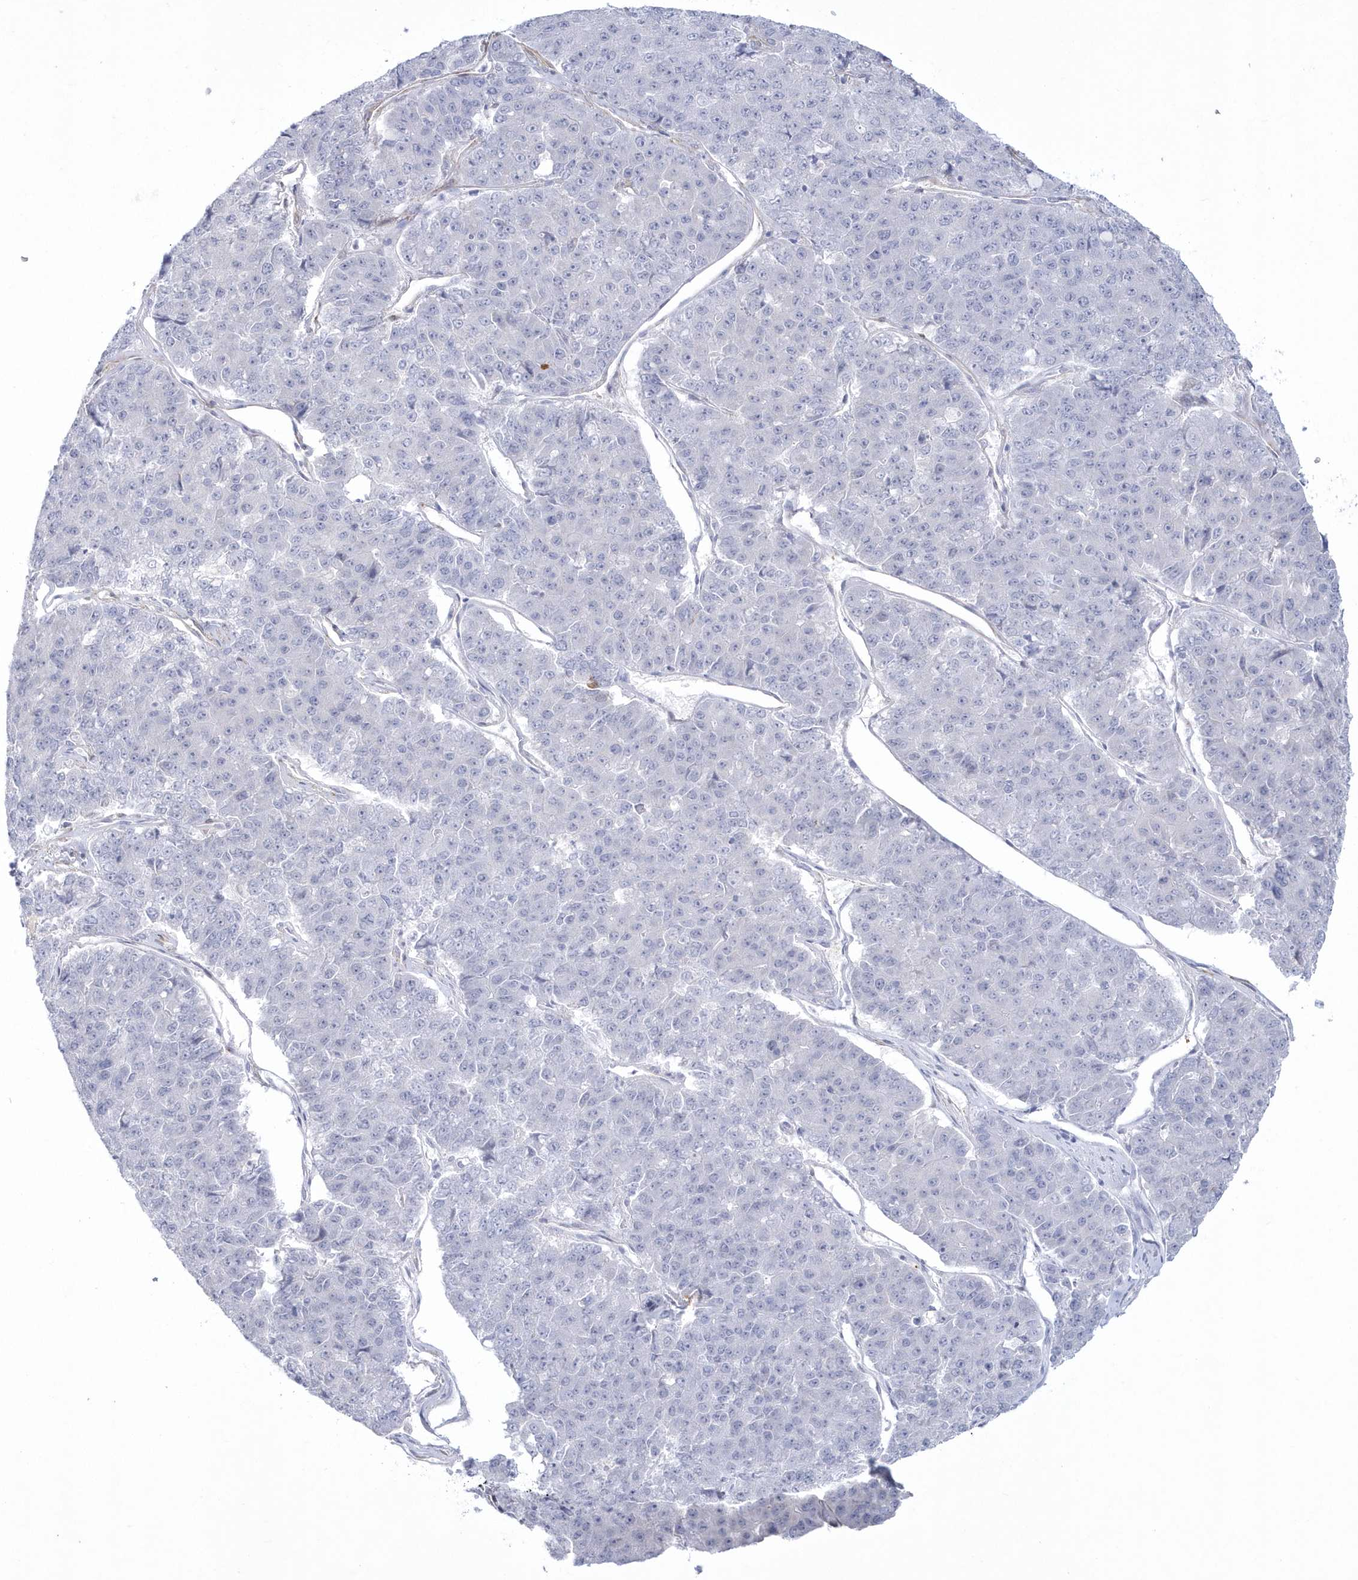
{"staining": {"intensity": "negative", "quantity": "none", "location": "none"}, "tissue": "pancreatic cancer", "cell_type": "Tumor cells", "image_type": "cancer", "snomed": [{"axis": "morphology", "description": "Adenocarcinoma, NOS"}, {"axis": "topography", "description": "Pancreas"}], "caption": "DAB immunohistochemical staining of human adenocarcinoma (pancreatic) demonstrates no significant positivity in tumor cells.", "gene": "WDR27", "patient": {"sex": "male", "age": 50}}